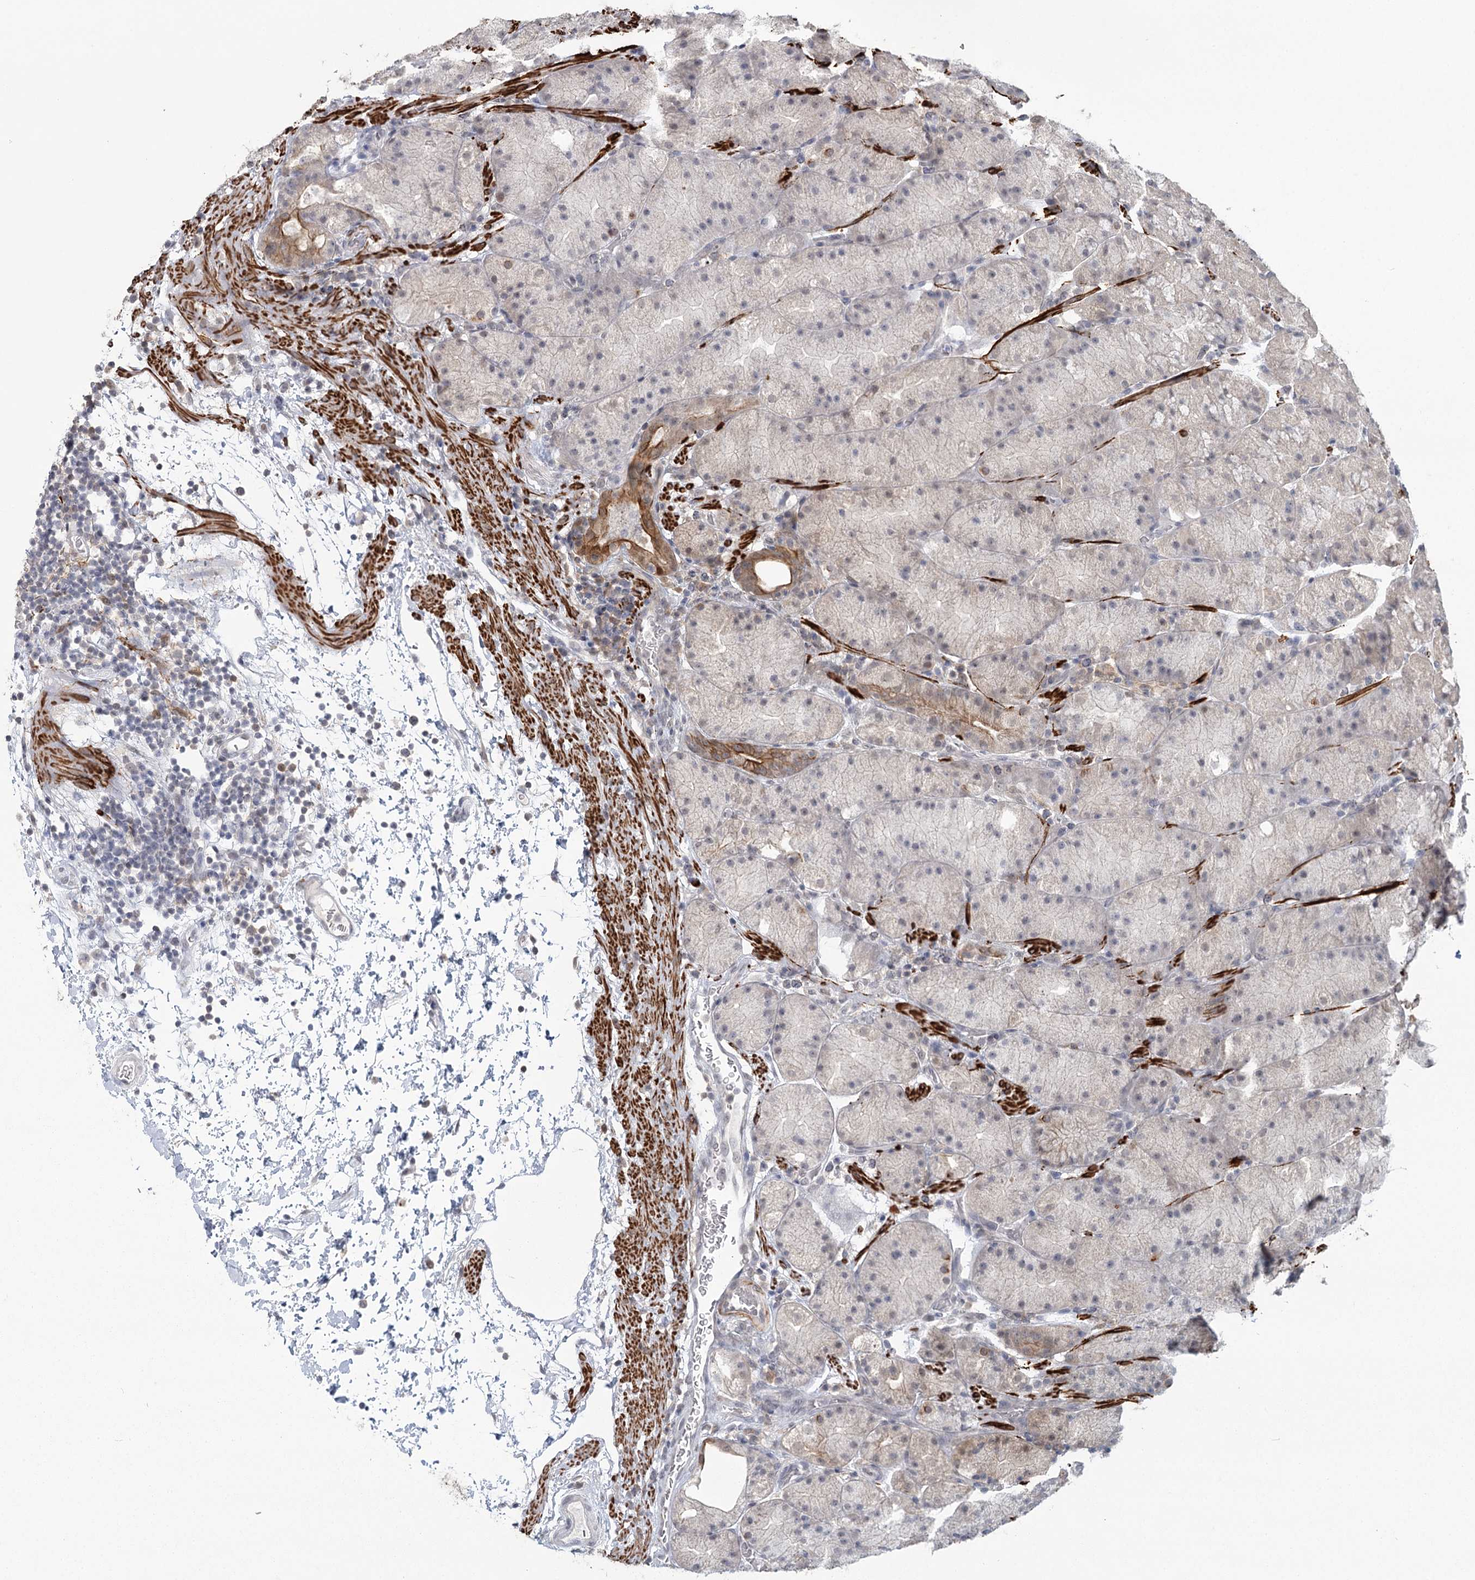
{"staining": {"intensity": "moderate", "quantity": "<25%", "location": "cytoplasmic/membranous"}, "tissue": "stomach", "cell_type": "Glandular cells", "image_type": "normal", "snomed": [{"axis": "morphology", "description": "Normal tissue, NOS"}, {"axis": "topography", "description": "Stomach, upper"}, {"axis": "topography", "description": "Stomach"}], "caption": "The micrograph exhibits a brown stain indicating the presence of a protein in the cytoplasmic/membranous of glandular cells in stomach. The staining was performed using DAB to visualize the protein expression in brown, while the nuclei were stained in blue with hematoxylin (Magnification: 20x).", "gene": "TMEM70", "patient": {"sex": "male", "age": 48}}